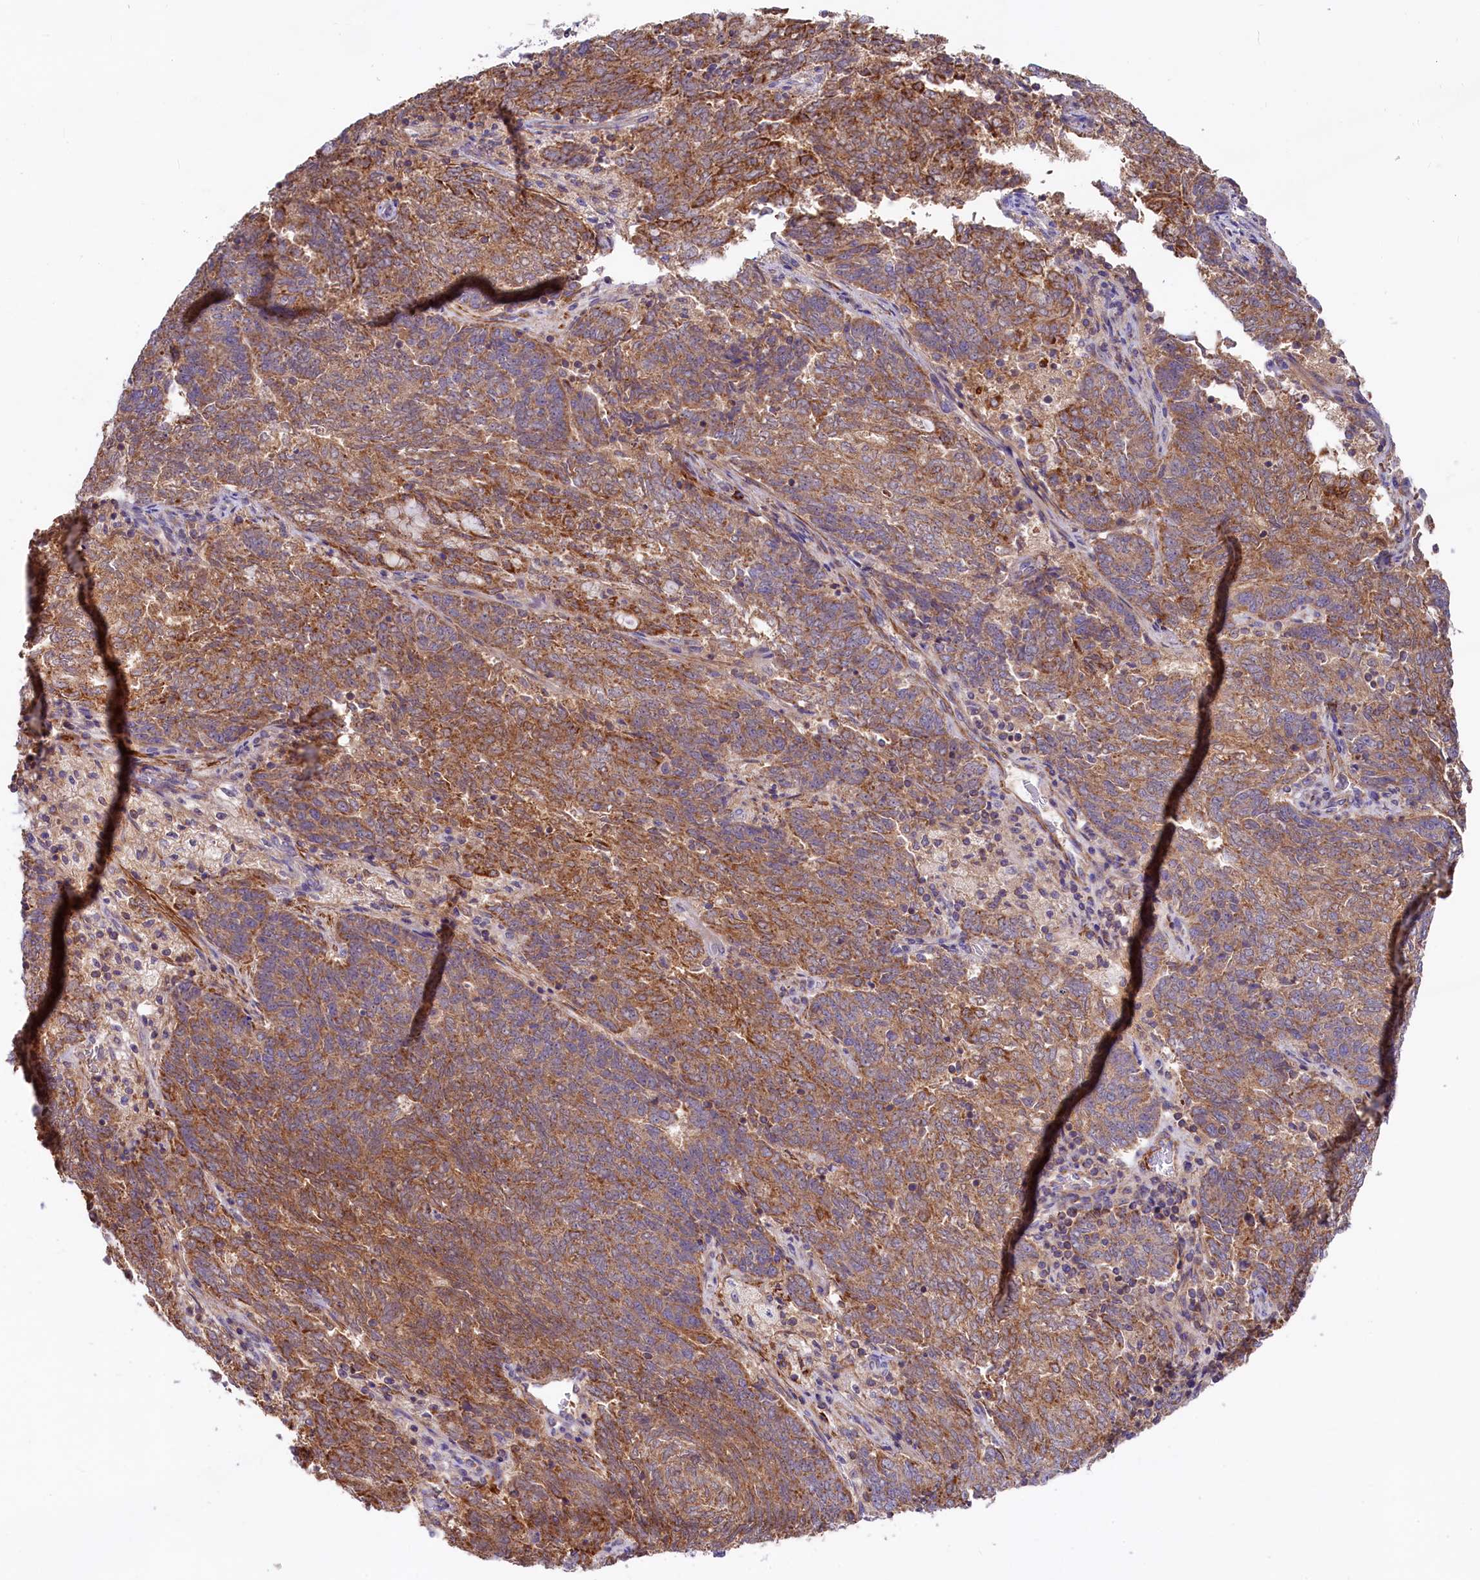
{"staining": {"intensity": "moderate", "quantity": ">75%", "location": "cytoplasmic/membranous"}, "tissue": "endometrial cancer", "cell_type": "Tumor cells", "image_type": "cancer", "snomed": [{"axis": "morphology", "description": "Adenocarcinoma, NOS"}, {"axis": "topography", "description": "Endometrium"}], "caption": "The immunohistochemical stain highlights moderate cytoplasmic/membranous staining in tumor cells of endometrial cancer (adenocarcinoma) tissue. (IHC, brightfield microscopy, high magnification).", "gene": "CIAO3", "patient": {"sex": "female", "age": 80}}